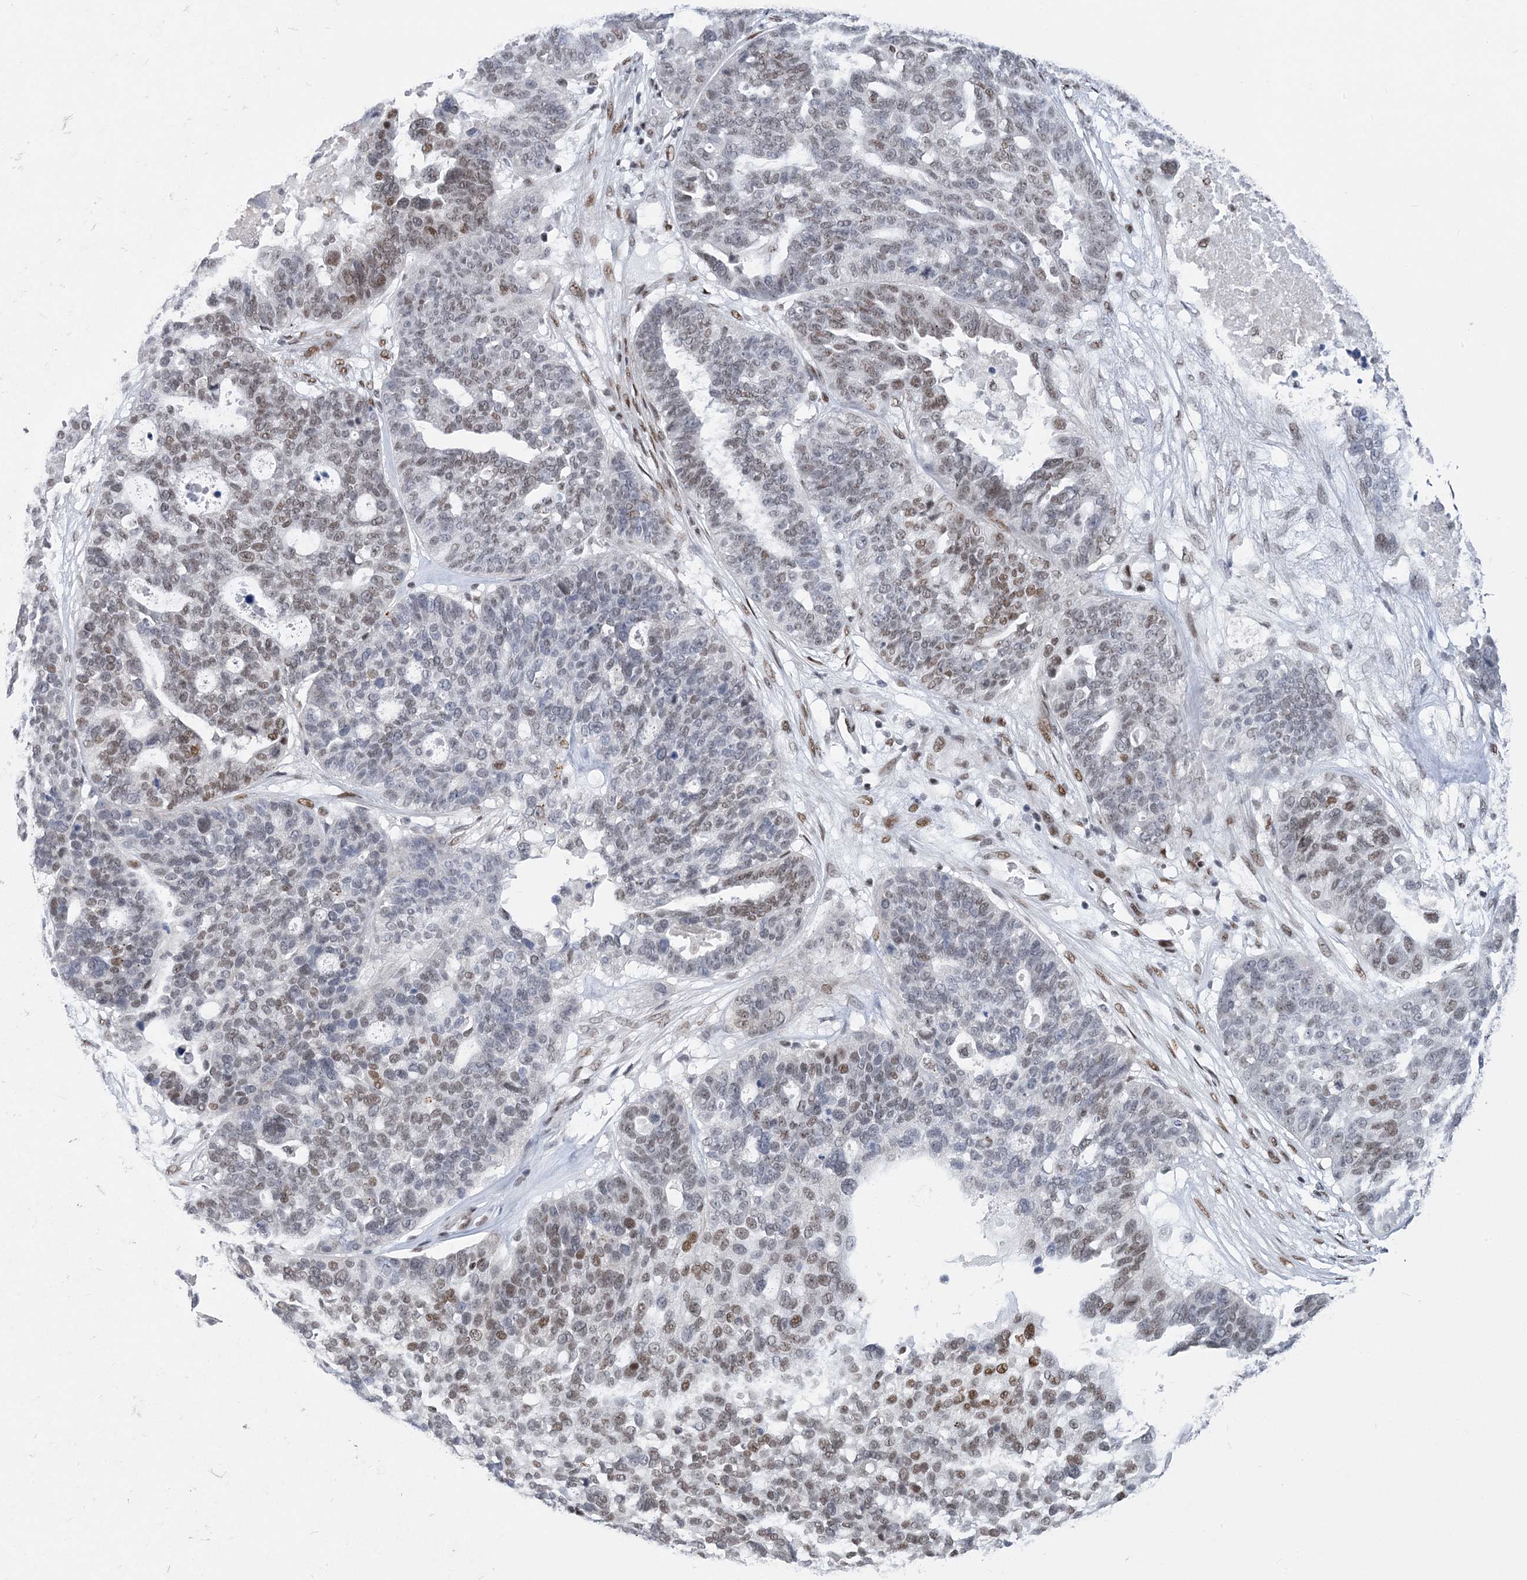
{"staining": {"intensity": "moderate", "quantity": "<25%", "location": "nuclear"}, "tissue": "ovarian cancer", "cell_type": "Tumor cells", "image_type": "cancer", "snomed": [{"axis": "morphology", "description": "Cystadenocarcinoma, serous, NOS"}, {"axis": "topography", "description": "Ovary"}], "caption": "A low amount of moderate nuclear staining is appreciated in about <25% of tumor cells in serous cystadenocarcinoma (ovarian) tissue.", "gene": "ZBTB7A", "patient": {"sex": "female", "age": 59}}